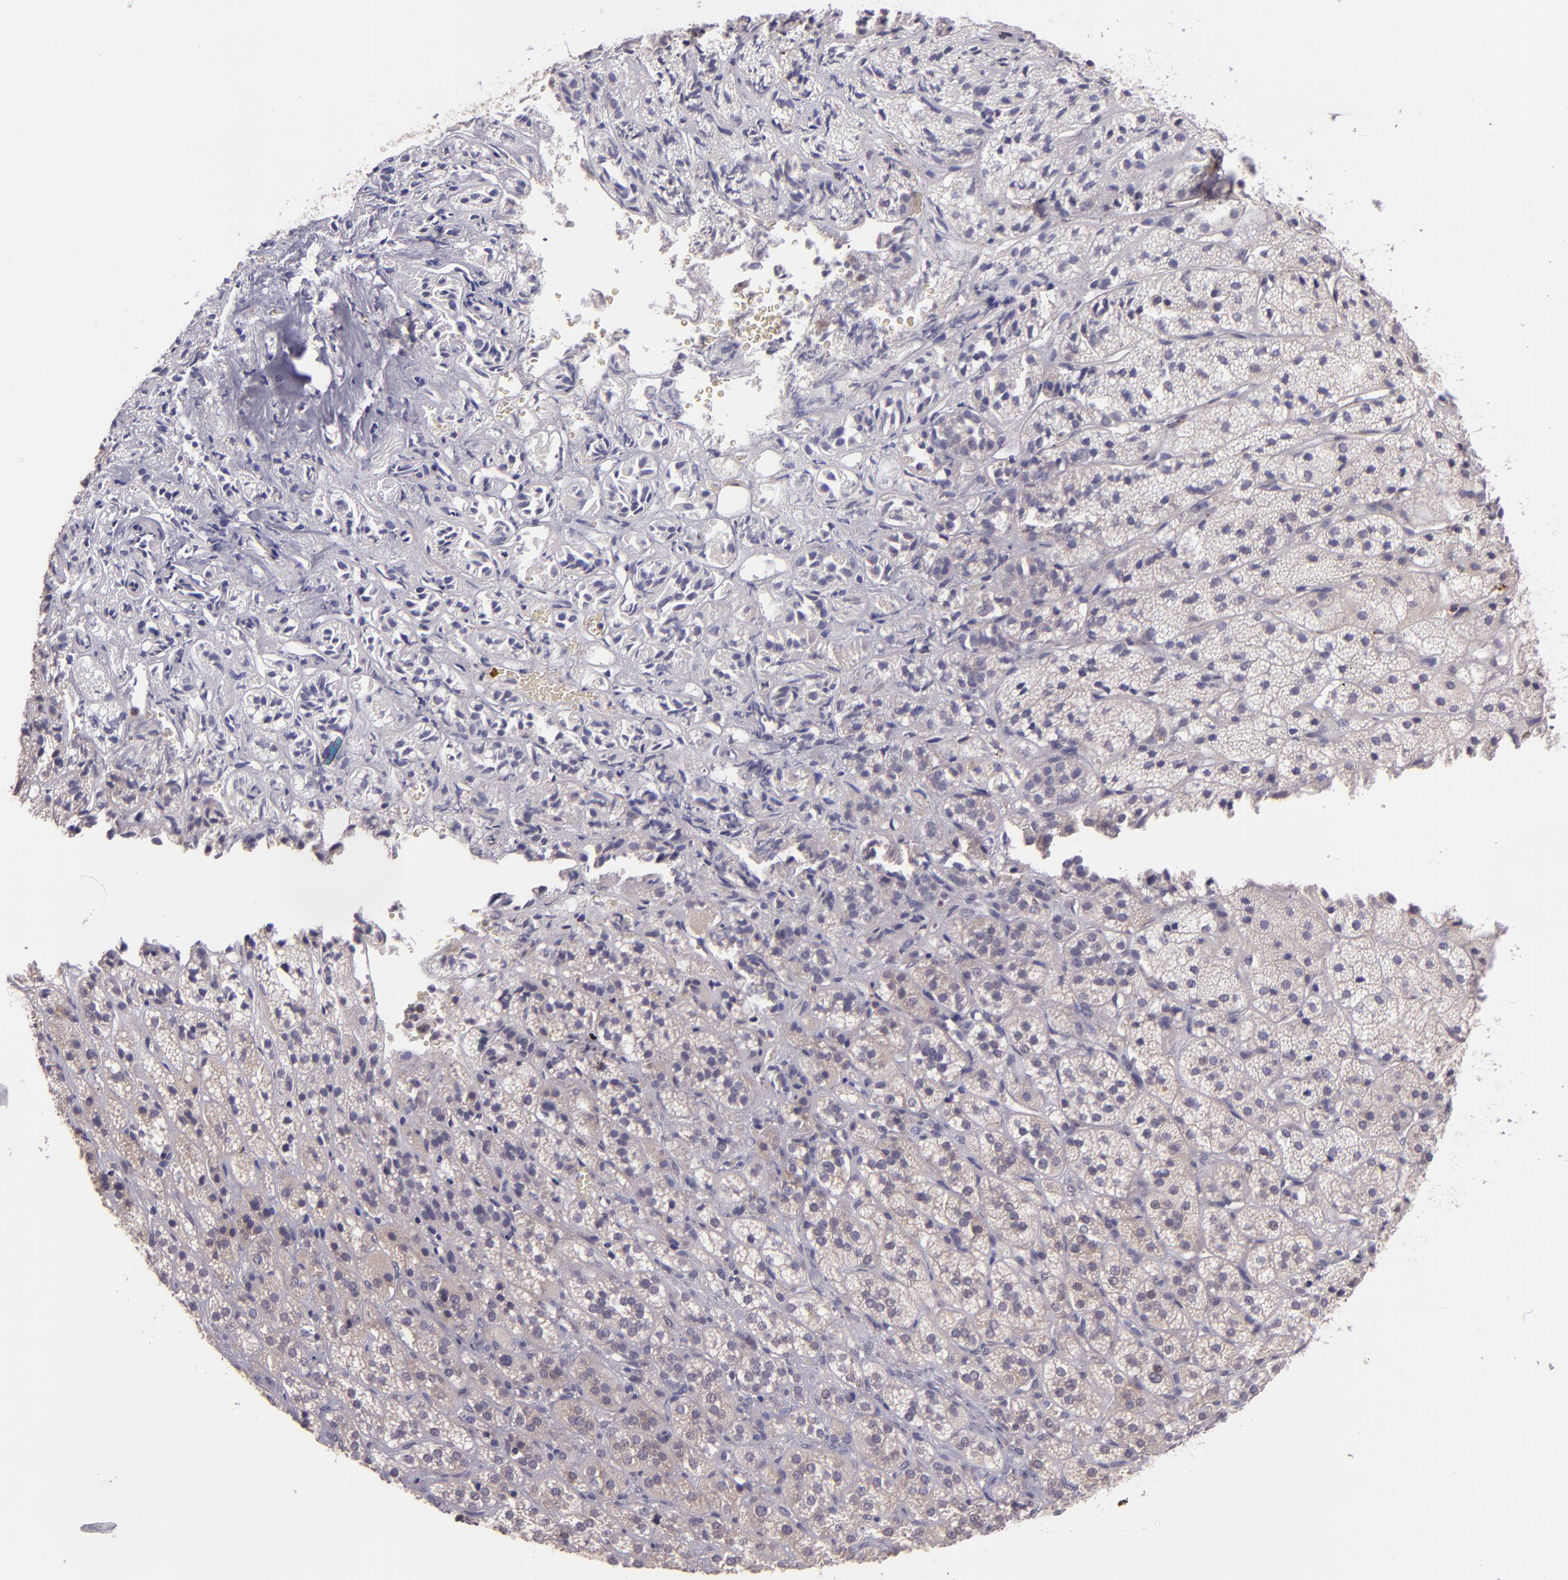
{"staining": {"intensity": "negative", "quantity": "none", "location": "none"}, "tissue": "adrenal gland", "cell_type": "Glandular cells", "image_type": "normal", "snomed": [{"axis": "morphology", "description": "Normal tissue, NOS"}, {"axis": "topography", "description": "Adrenal gland"}], "caption": "A high-resolution image shows IHC staining of benign adrenal gland, which reveals no significant positivity in glandular cells. (DAB (3,3'-diaminobenzidine) immunohistochemistry visualized using brightfield microscopy, high magnification).", "gene": "TAF7L", "patient": {"sex": "female", "age": 71}}